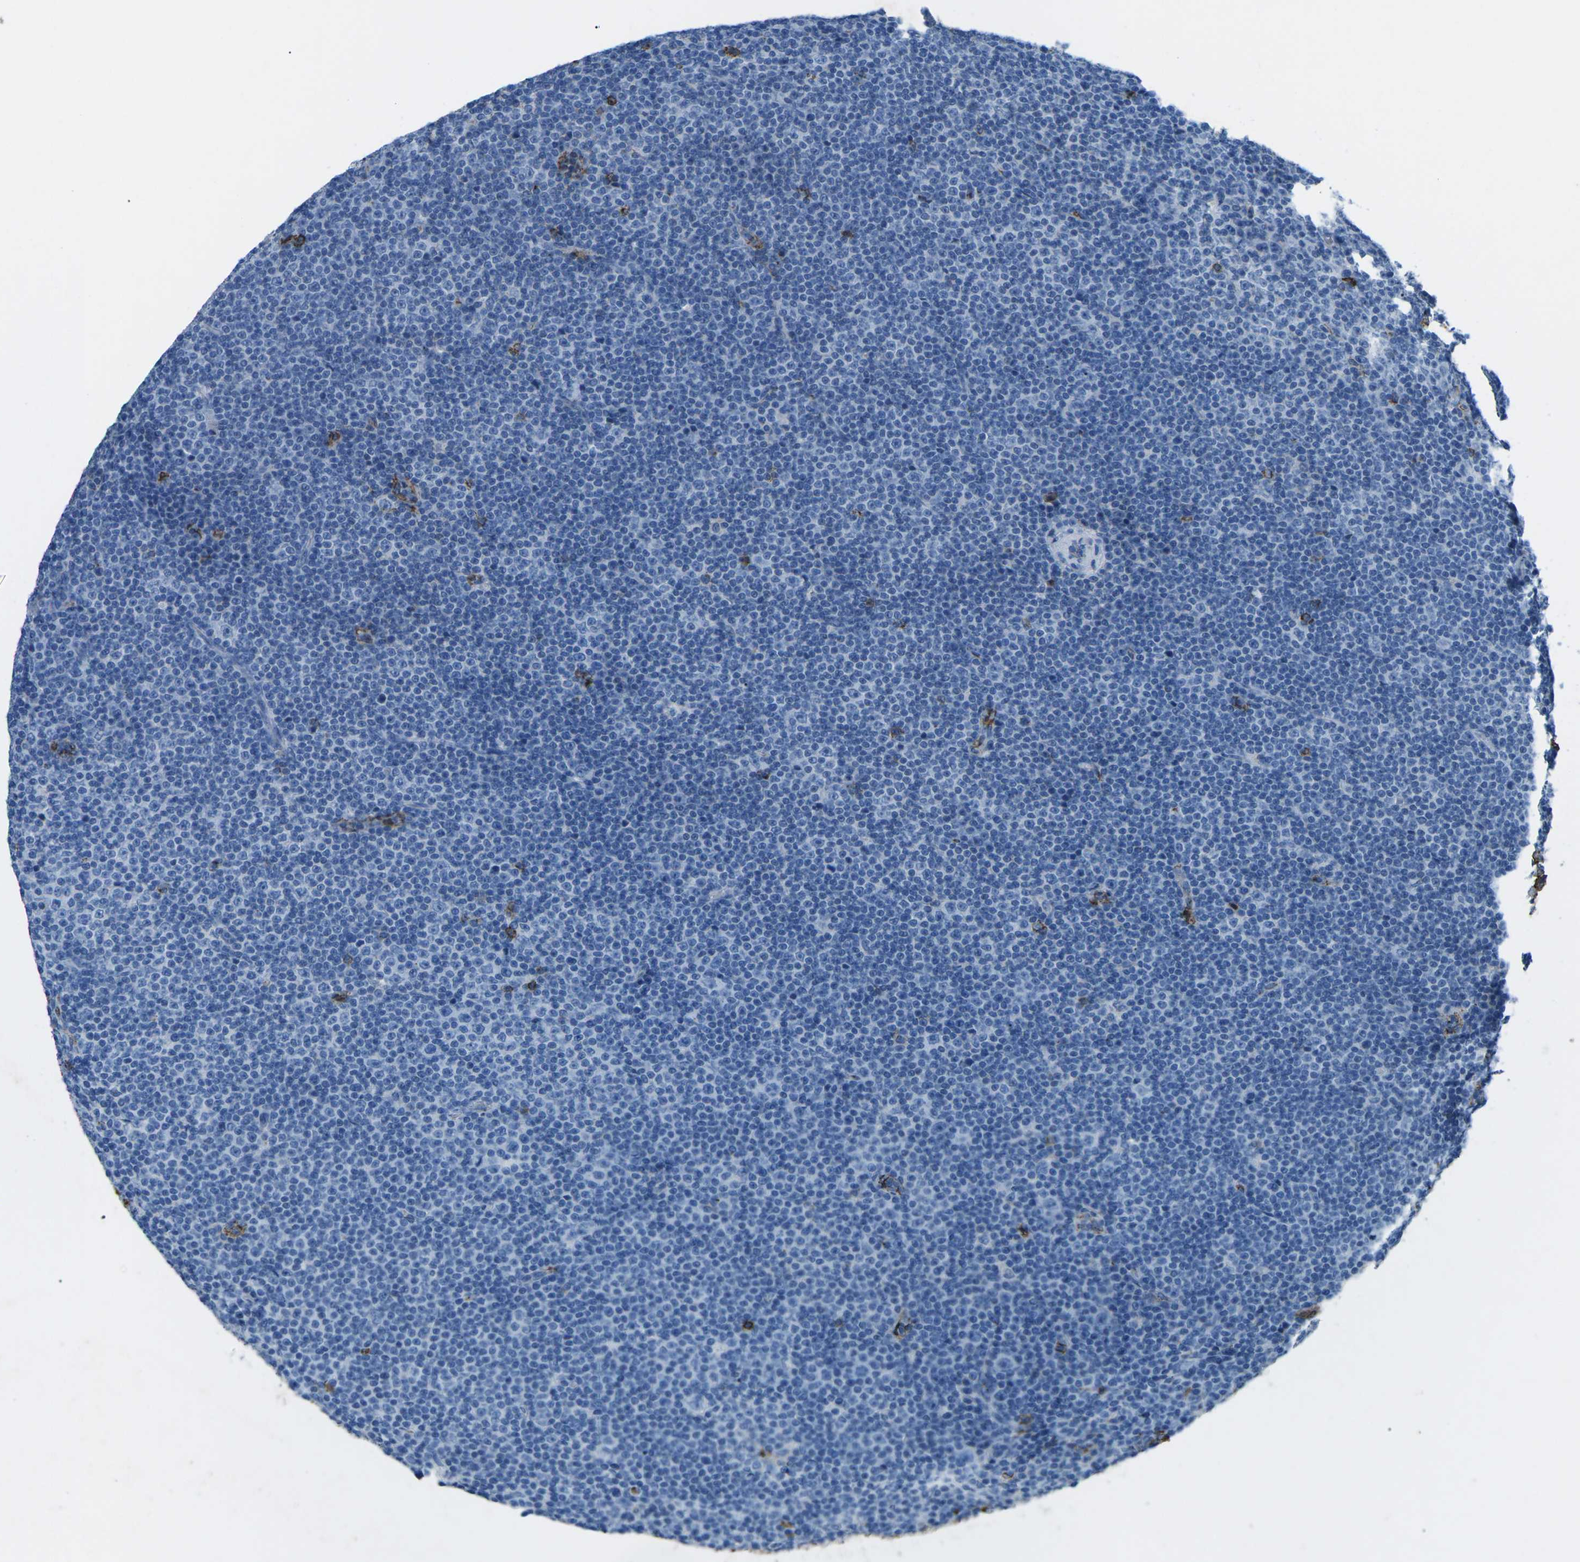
{"staining": {"intensity": "negative", "quantity": "none", "location": "none"}, "tissue": "lymphoma", "cell_type": "Tumor cells", "image_type": "cancer", "snomed": [{"axis": "morphology", "description": "Malignant lymphoma, non-Hodgkin's type, Low grade"}, {"axis": "topography", "description": "Lymph node"}], "caption": "High magnification brightfield microscopy of lymphoma stained with DAB (3,3'-diaminobenzidine) (brown) and counterstained with hematoxylin (blue): tumor cells show no significant positivity.", "gene": "CTAGE1", "patient": {"sex": "female", "age": 67}}